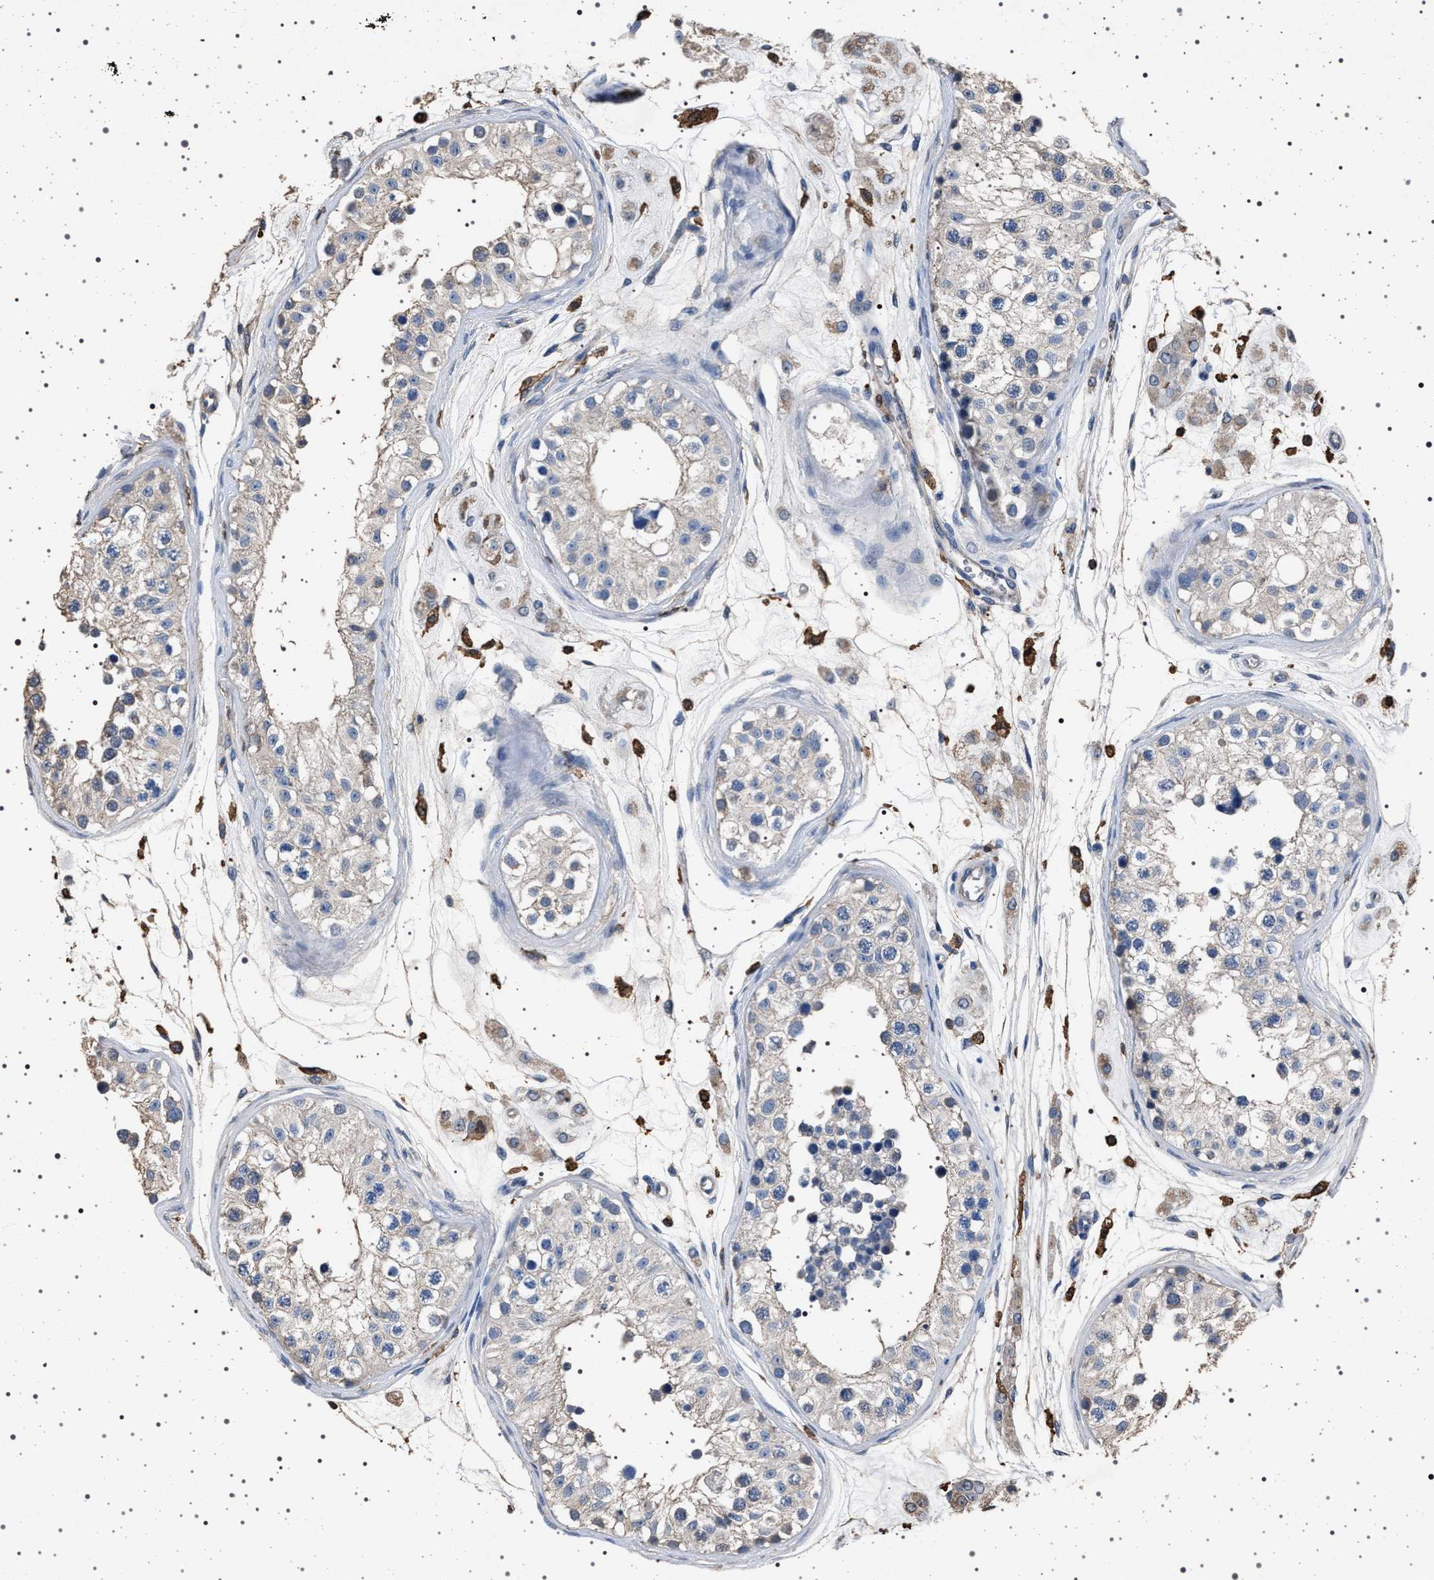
{"staining": {"intensity": "weak", "quantity": "25%-75%", "location": "cytoplasmic/membranous"}, "tissue": "testis", "cell_type": "Cells in seminiferous ducts", "image_type": "normal", "snomed": [{"axis": "morphology", "description": "Normal tissue, NOS"}, {"axis": "morphology", "description": "Adenocarcinoma, metastatic, NOS"}, {"axis": "topography", "description": "Testis"}], "caption": "A high-resolution photomicrograph shows IHC staining of unremarkable testis, which displays weak cytoplasmic/membranous staining in about 25%-75% of cells in seminiferous ducts.", "gene": "SMAP2", "patient": {"sex": "male", "age": 26}}